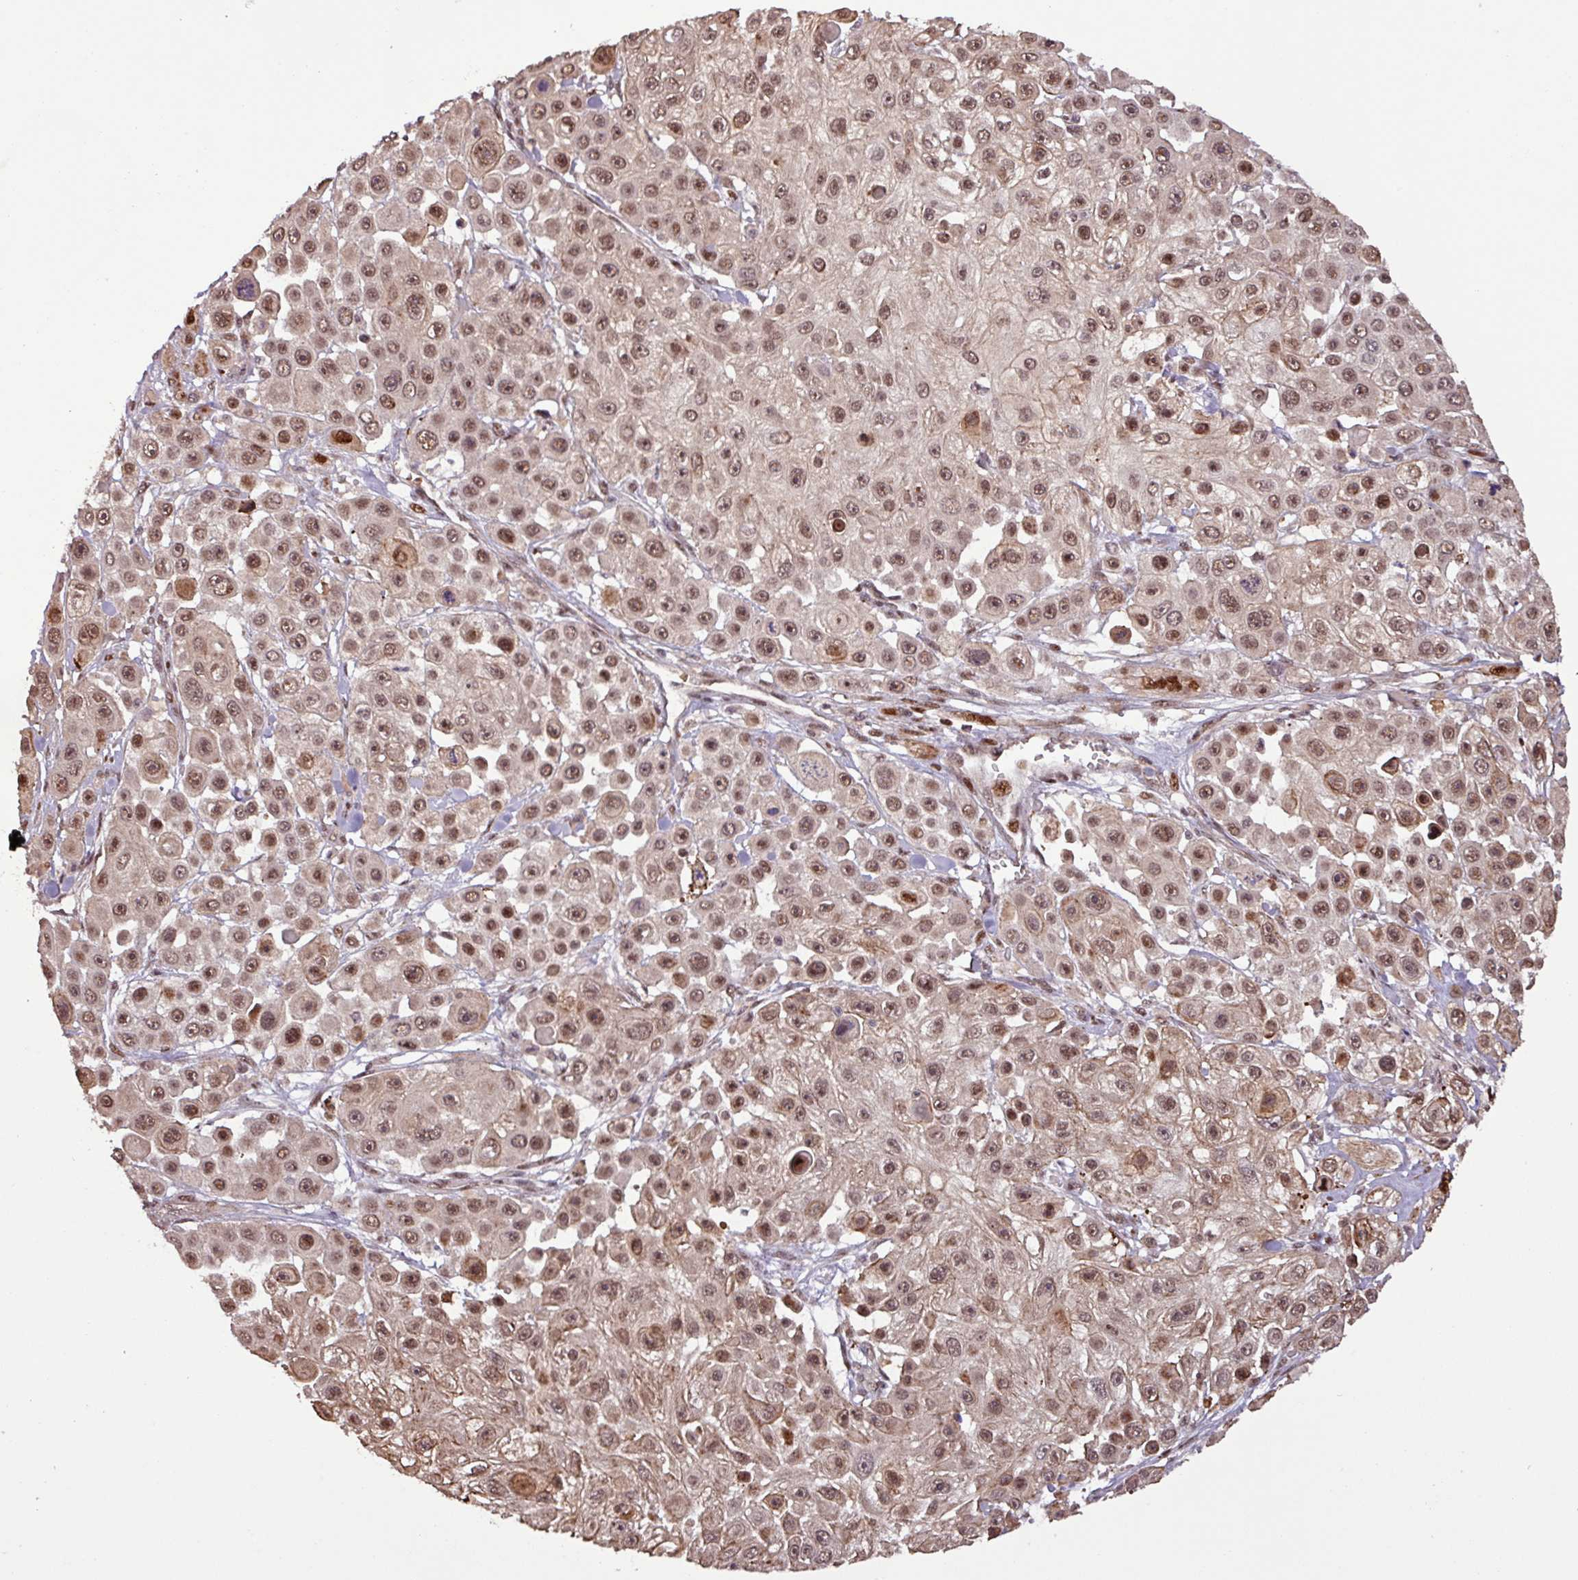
{"staining": {"intensity": "moderate", "quantity": ">75%", "location": "nuclear"}, "tissue": "skin cancer", "cell_type": "Tumor cells", "image_type": "cancer", "snomed": [{"axis": "morphology", "description": "Squamous cell carcinoma, NOS"}, {"axis": "topography", "description": "Skin"}], "caption": "Protein staining of squamous cell carcinoma (skin) tissue displays moderate nuclear staining in approximately >75% of tumor cells.", "gene": "SLC22A24", "patient": {"sex": "male", "age": 67}}